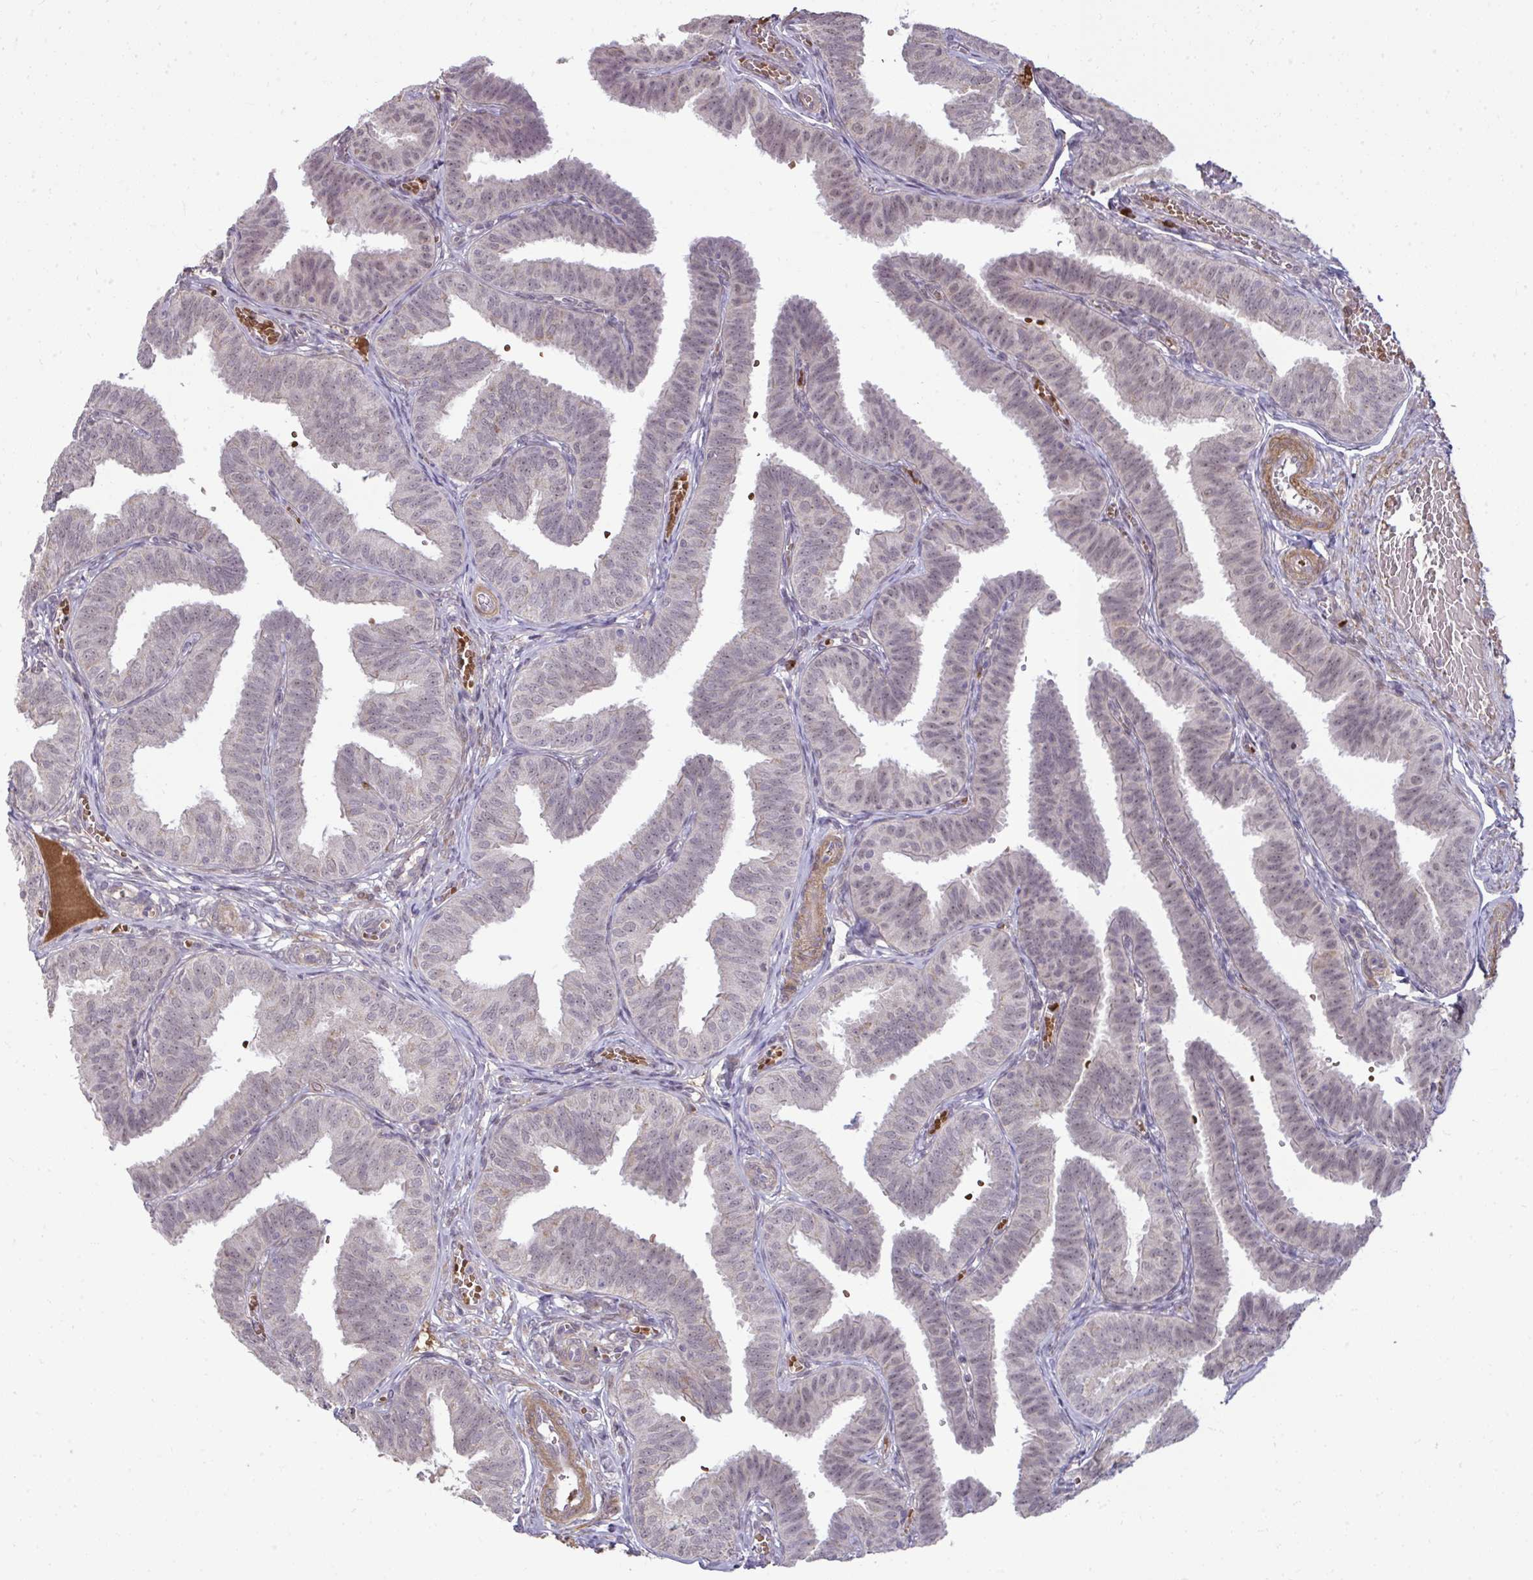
{"staining": {"intensity": "moderate", "quantity": "<25%", "location": "cytoplasmic/membranous,nuclear"}, "tissue": "fallopian tube", "cell_type": "Glandular cells", "image_type": "normal", "snomed": [{"axis": "morphology", "description": "Normal tissue, NOS"}, {"axis": "topography", "description": "Fallopian tube"}], "caption": "An image of human fallopian tube stained for a protein displays moderate cytoplasmic/membranous,nuclear brown staining in glandular cells. (DAB (3,3'-diaminobenzidine) IHC with brightfield microscopy, high magnification).", "gene": "ZSCAN9", "patient": {"sex": "female", "age": 25}}